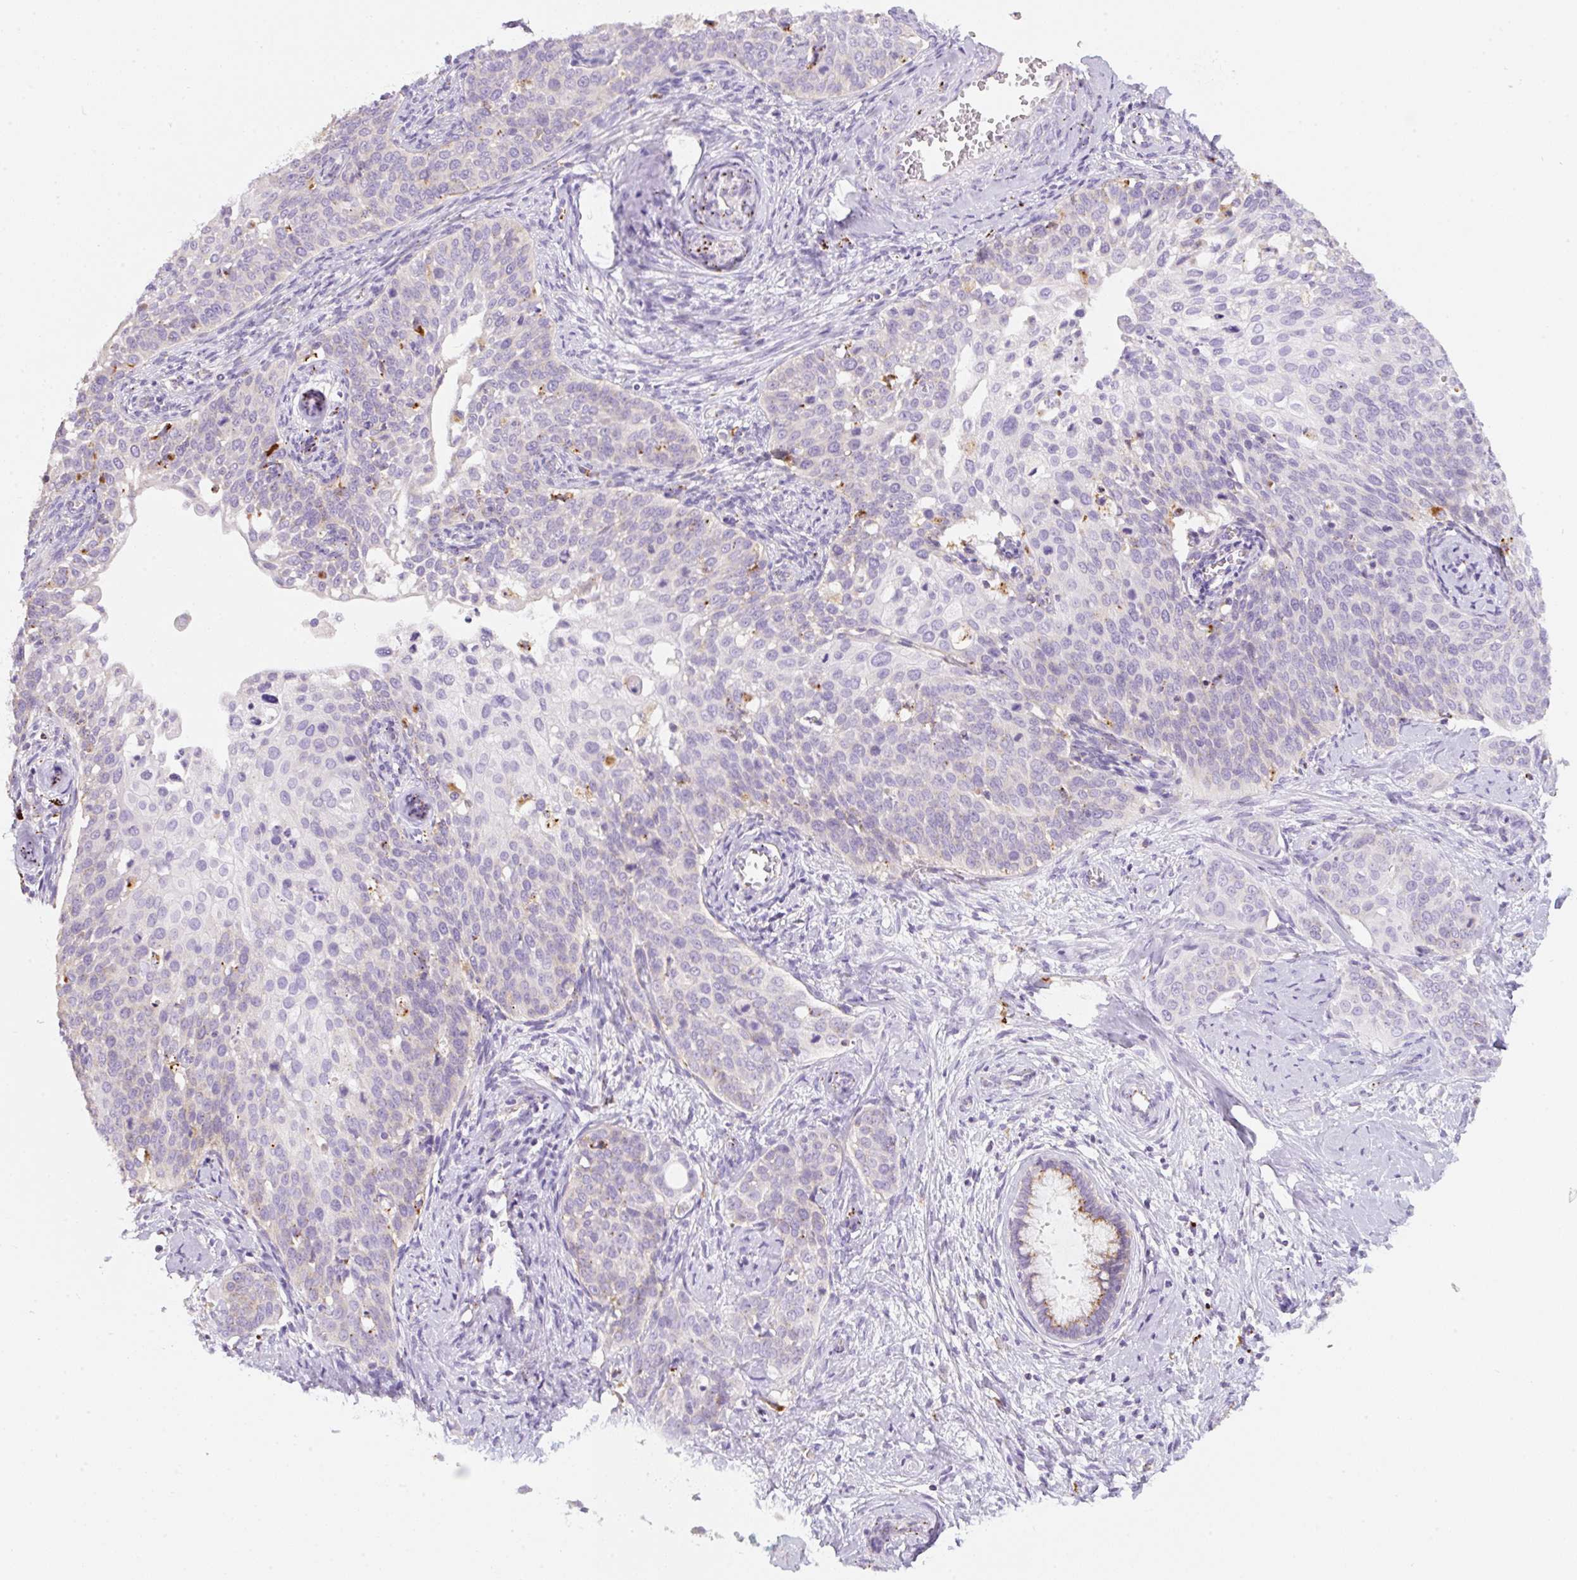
{"staining": {"intensity": "negative", "quantity": "none", "location": "none"}, "tissue": "cervical cancer", "cell_type": "Tumor cells", "image_type": "cancer", "snomed": [{"axis": "morphology", "description": "Squamous cell carcinoma, NOS"}, {"axis": "topography", "description": "Cervix"}], "caption": "IHC of cervical squamous cell carcinoma reveals no staining in tumor cells.", "gene": "CLEC3A", "patient": {"sex": "female", "age": 44}}